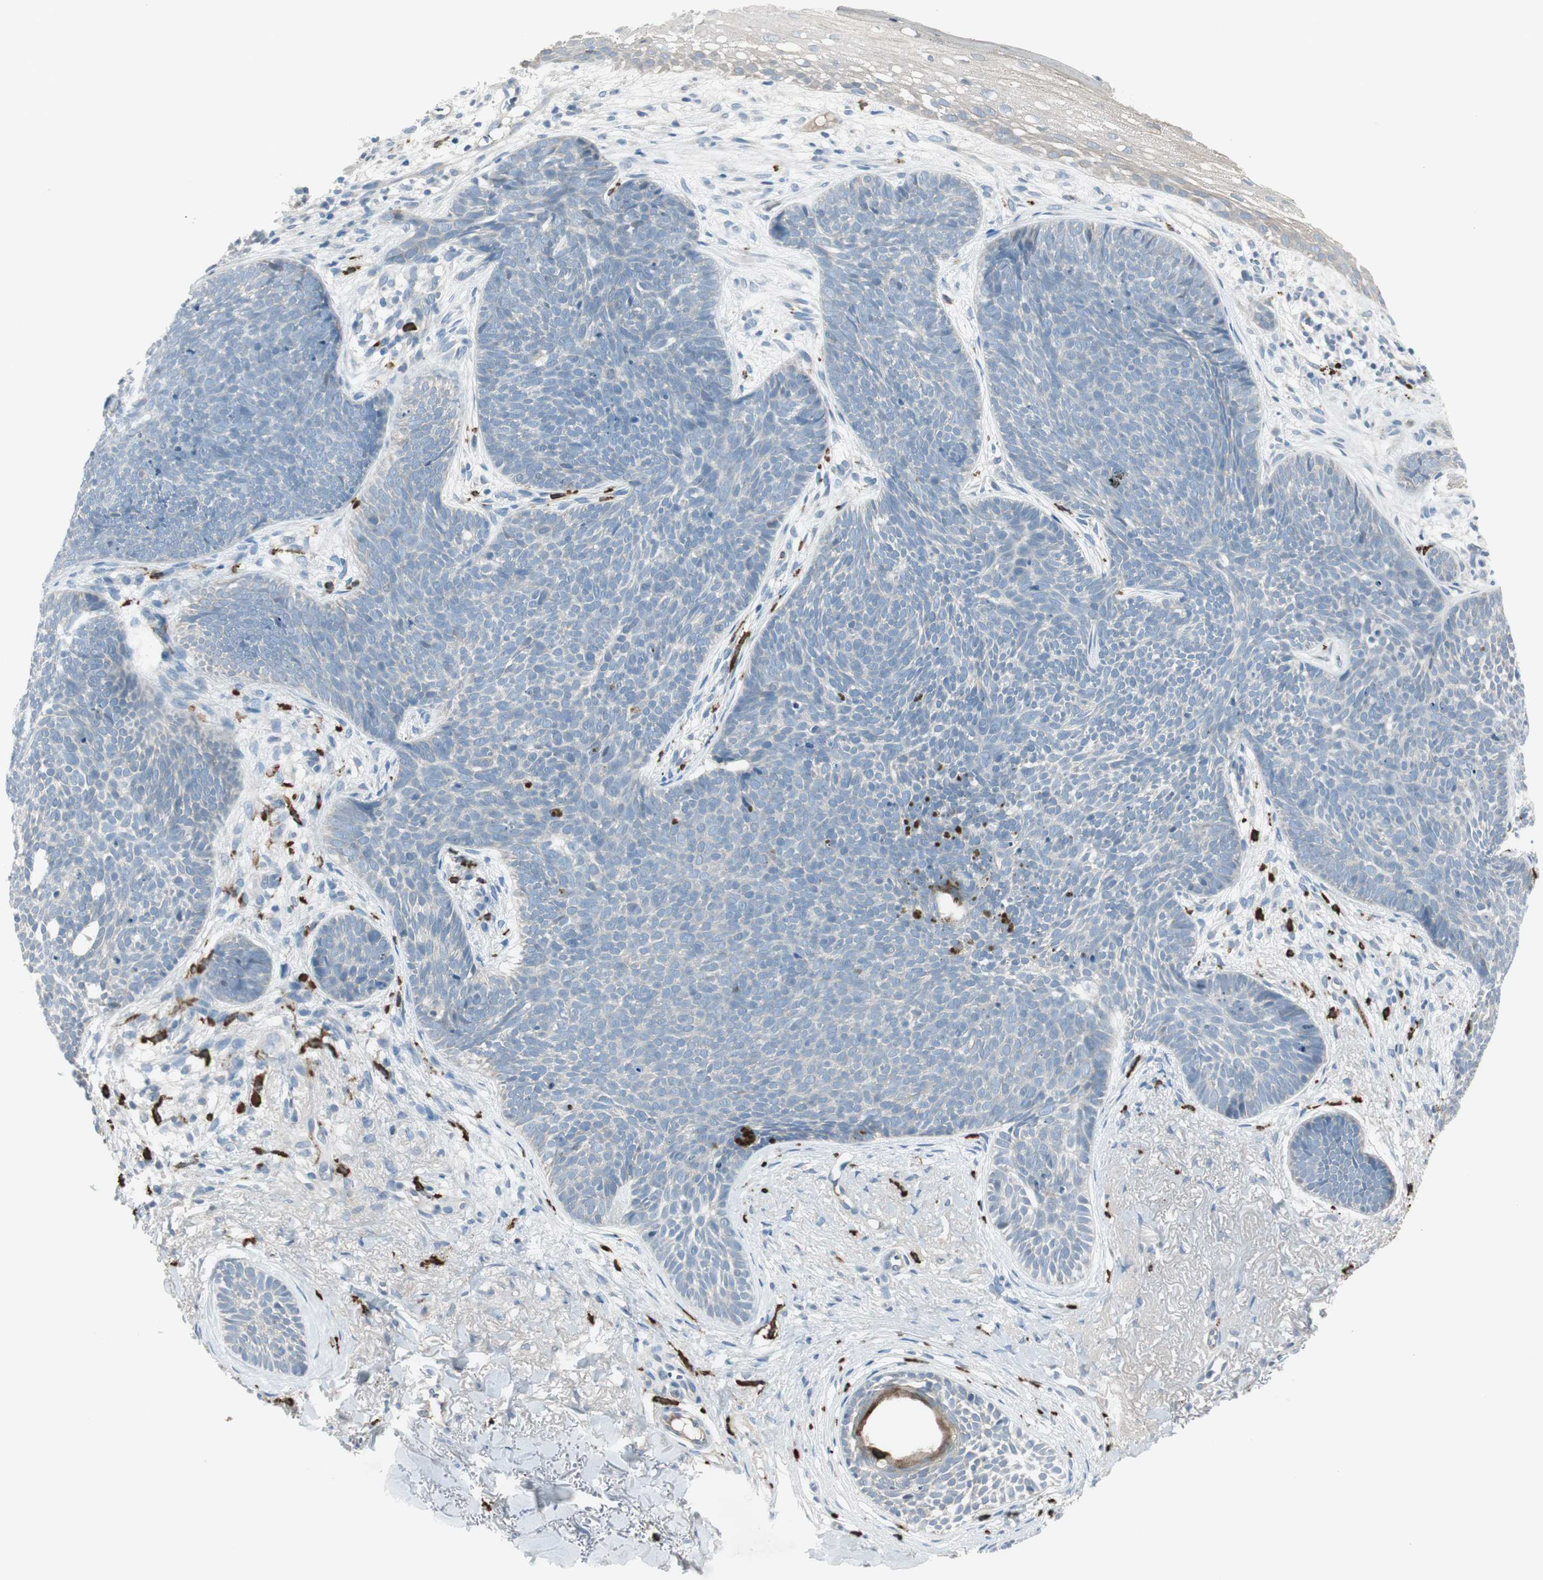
{"staining": {"intensity": "negative", "quantity": "none", "location": "none"}, "tissue": "skin cancer", "cell_type": "Tumor cells", "image_type": "cancer", "snomed": [{"axis": "morphology", "description": "Basal cell carcinoma"}, {"axis": "topography", "description": "Skin"}], "caption": "A high-resolution image shows immunohistochemistry staining of skin cancer, which exhibits no significant expression in tumor cells.", "gene": "MAPRE3", "patient": {"sex": "female", "age": 70}}